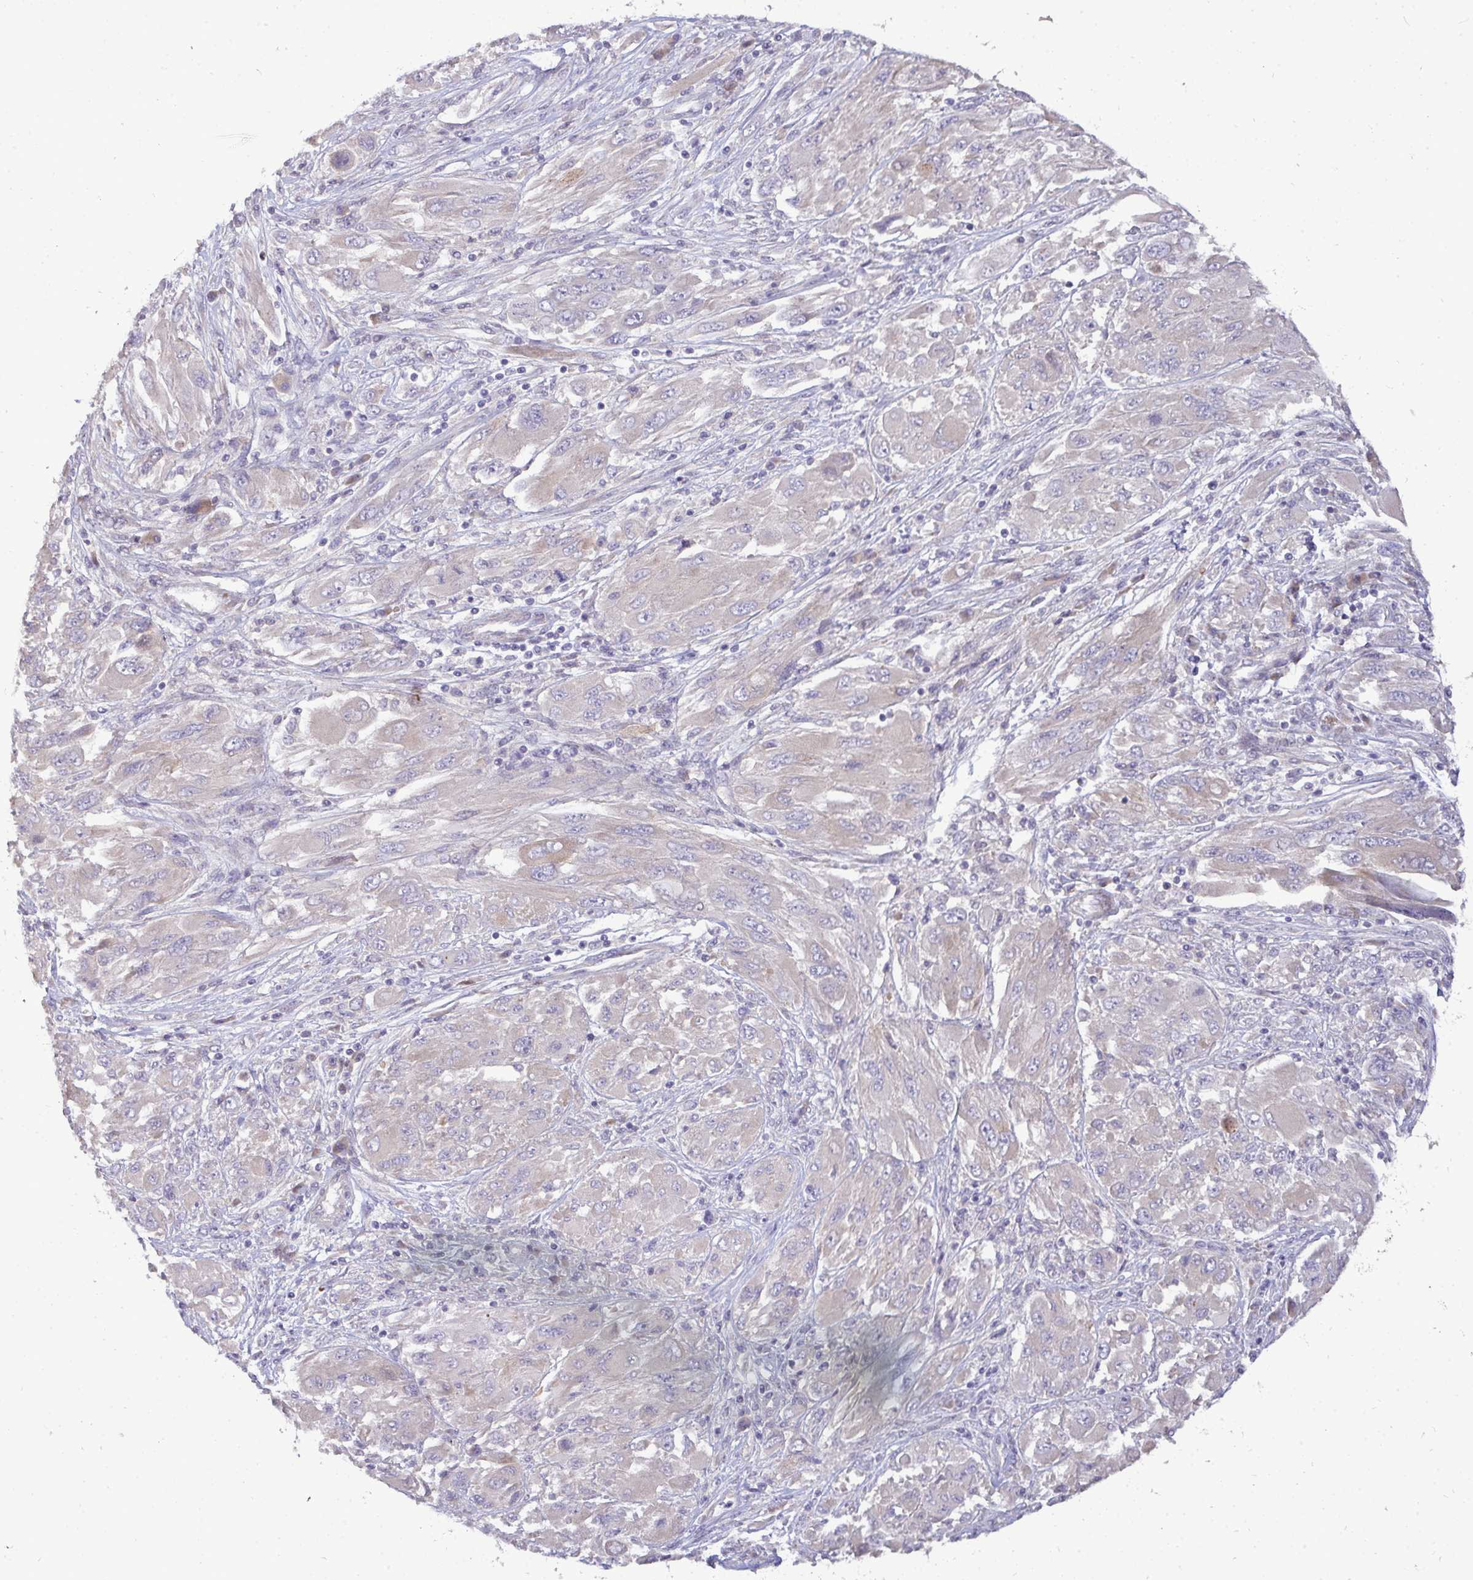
{"staining": {"intensity": "weak", "quantity": "<25%", "location": "cytoplasmic/membranous"}, "tissue": "melanoma", "cell_type": "Tumor cells", "image_type": "cancer", "snomed": [{"axis": "morphology", "description": "Malignant melanoma, NOS"}, {"axis": "topography", "description": "Skin"}], "caption": "Human melanoma stained for a protein using immunohistochemistry exhibits no staining in tumor cells.", "gene": "SH2D1B", "patient": {"sex": "female", "age": 91}}